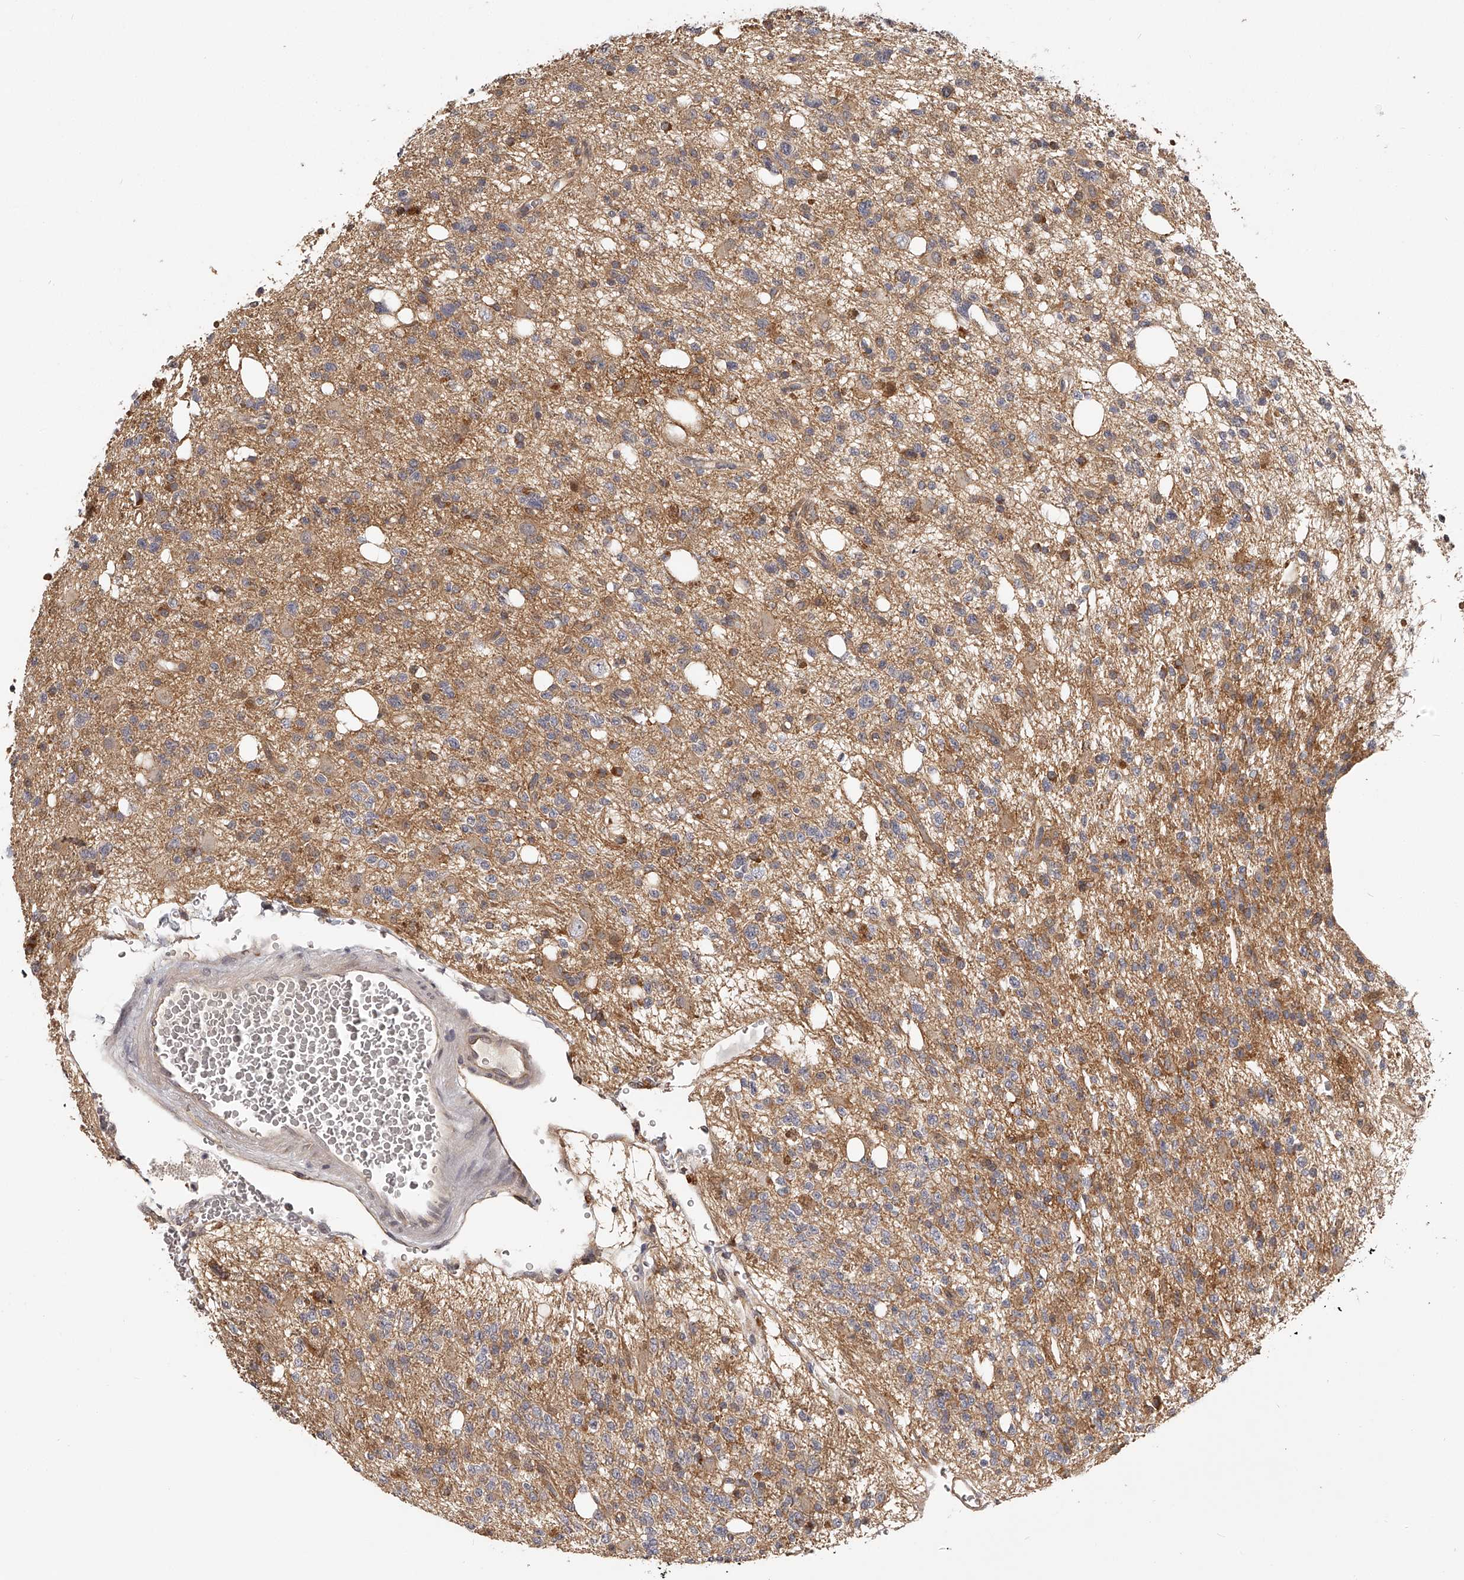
{"staining": {"intensity": "moderate", "quantity": ">75%", "location": "cytoplasmic/membranous"}, "tissue": "glioma", "cell_type": "Tumor cells", "image_type": "cancer", "snomed": [{"axis": "morphology", "description": "Glioma, malignant, High grade"}, {"axis": "topography", "description": "Brain"}], "caption": "Moderate cytoplasmic/membranous protein expression is identified in approximately >75% of tumor cells in malignant glioma (high-grade).", "gene": "ZNF582", "patient": {"sex": "female", "age": 62}}